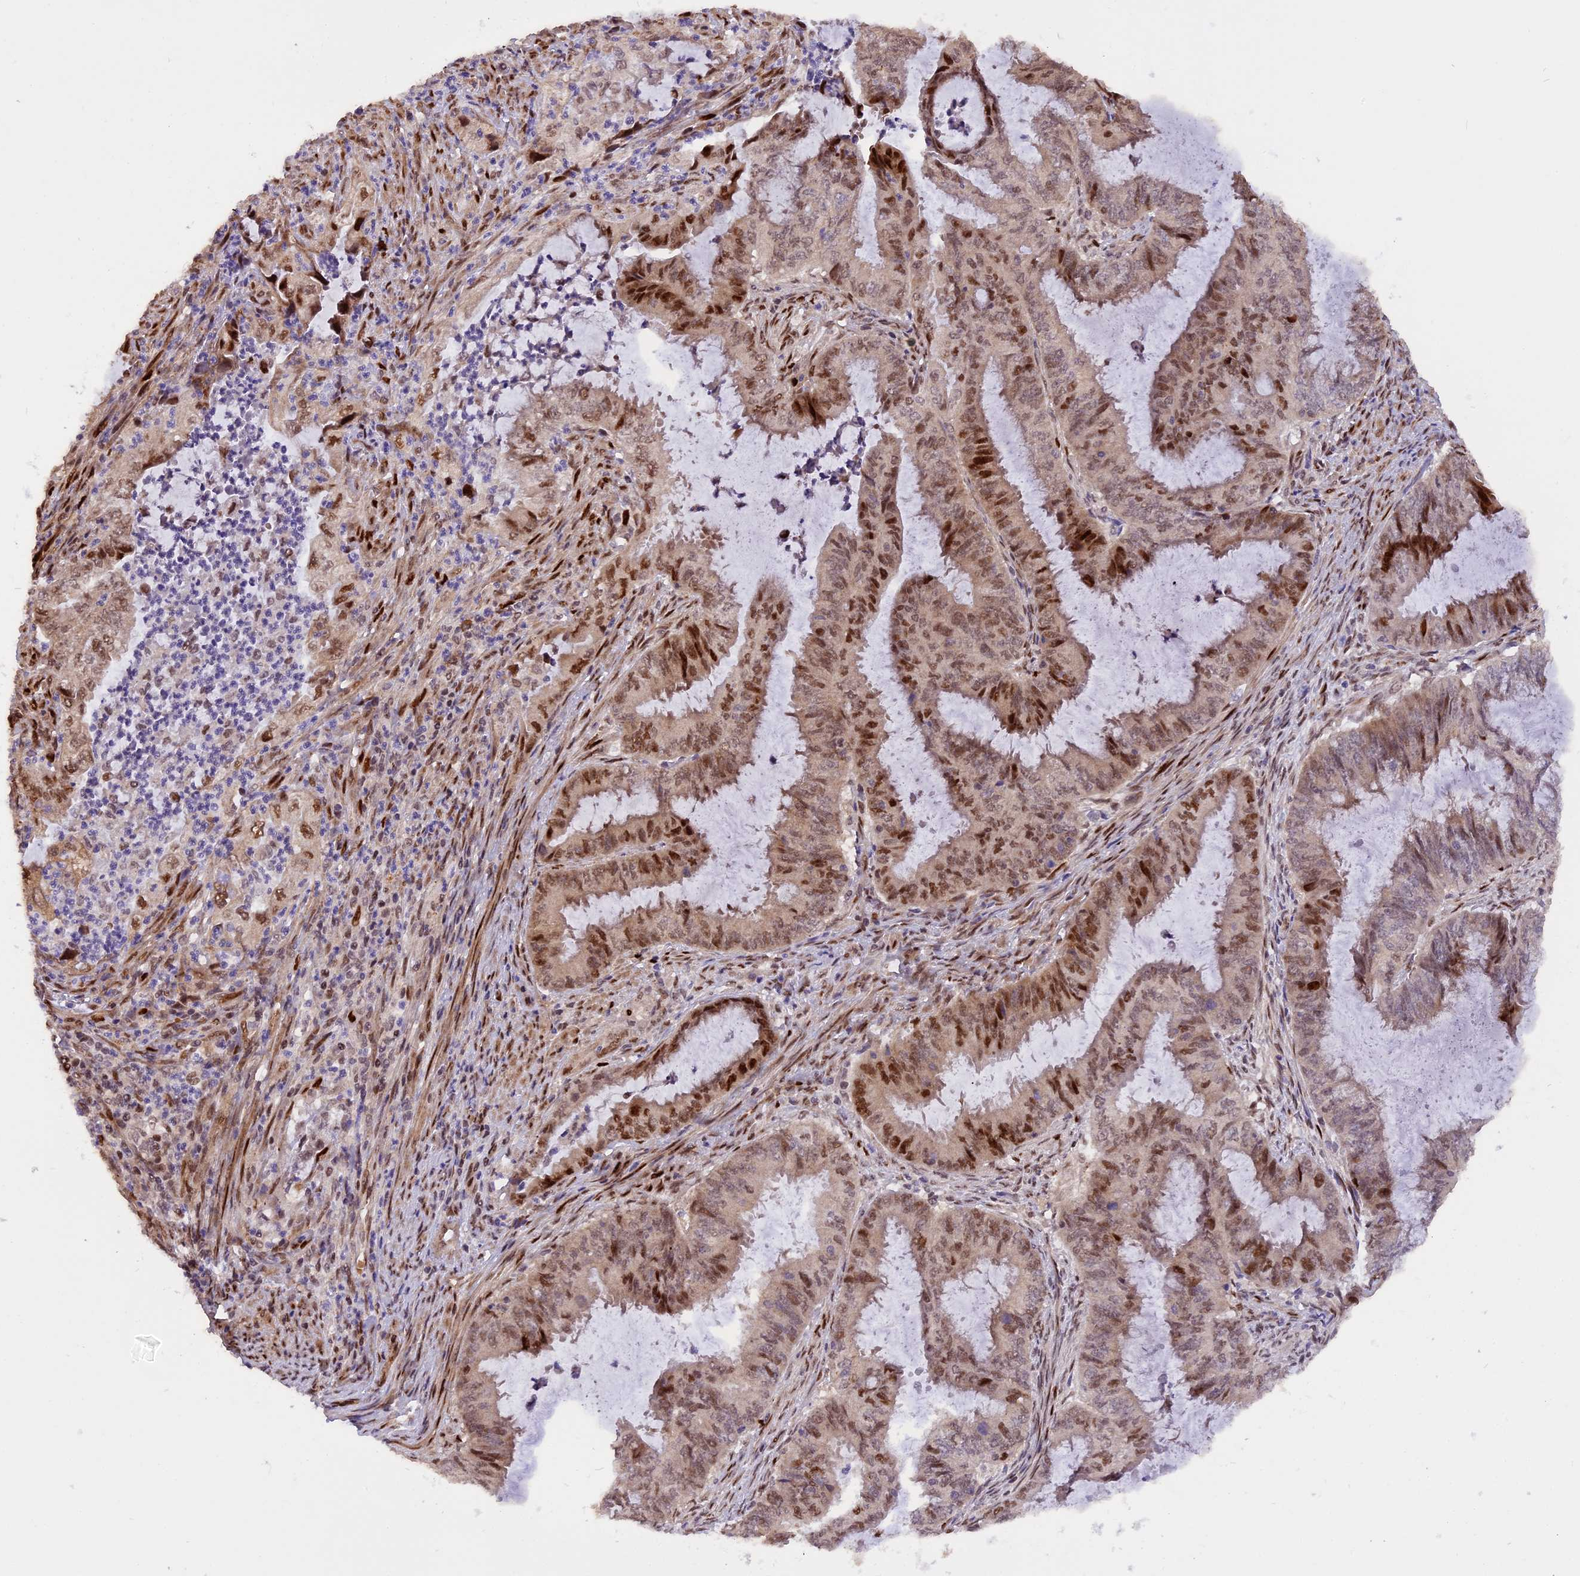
{"staining": {"intensity": "moderate", "quantity": "25%-75%", "location": "cytoplasmic/membranous,nuclear"}, "tissue": "endometrial cancer", "cell_type": "Tumor cells", "image_type": "cancer", "snomed": [{"axis": "morphology", "description": "Adenocarcinoma, NOS"}, {"axis": "topography", "description": "Endometrium"}], "caption": "Endometrial cancer tissue displays moderate cytoplasmic/membranous and nuclear positivity in approximately 25%-75% of tumor cells", "gene": "MICALL1", "patient": {"sex": "female", "age": 51}}